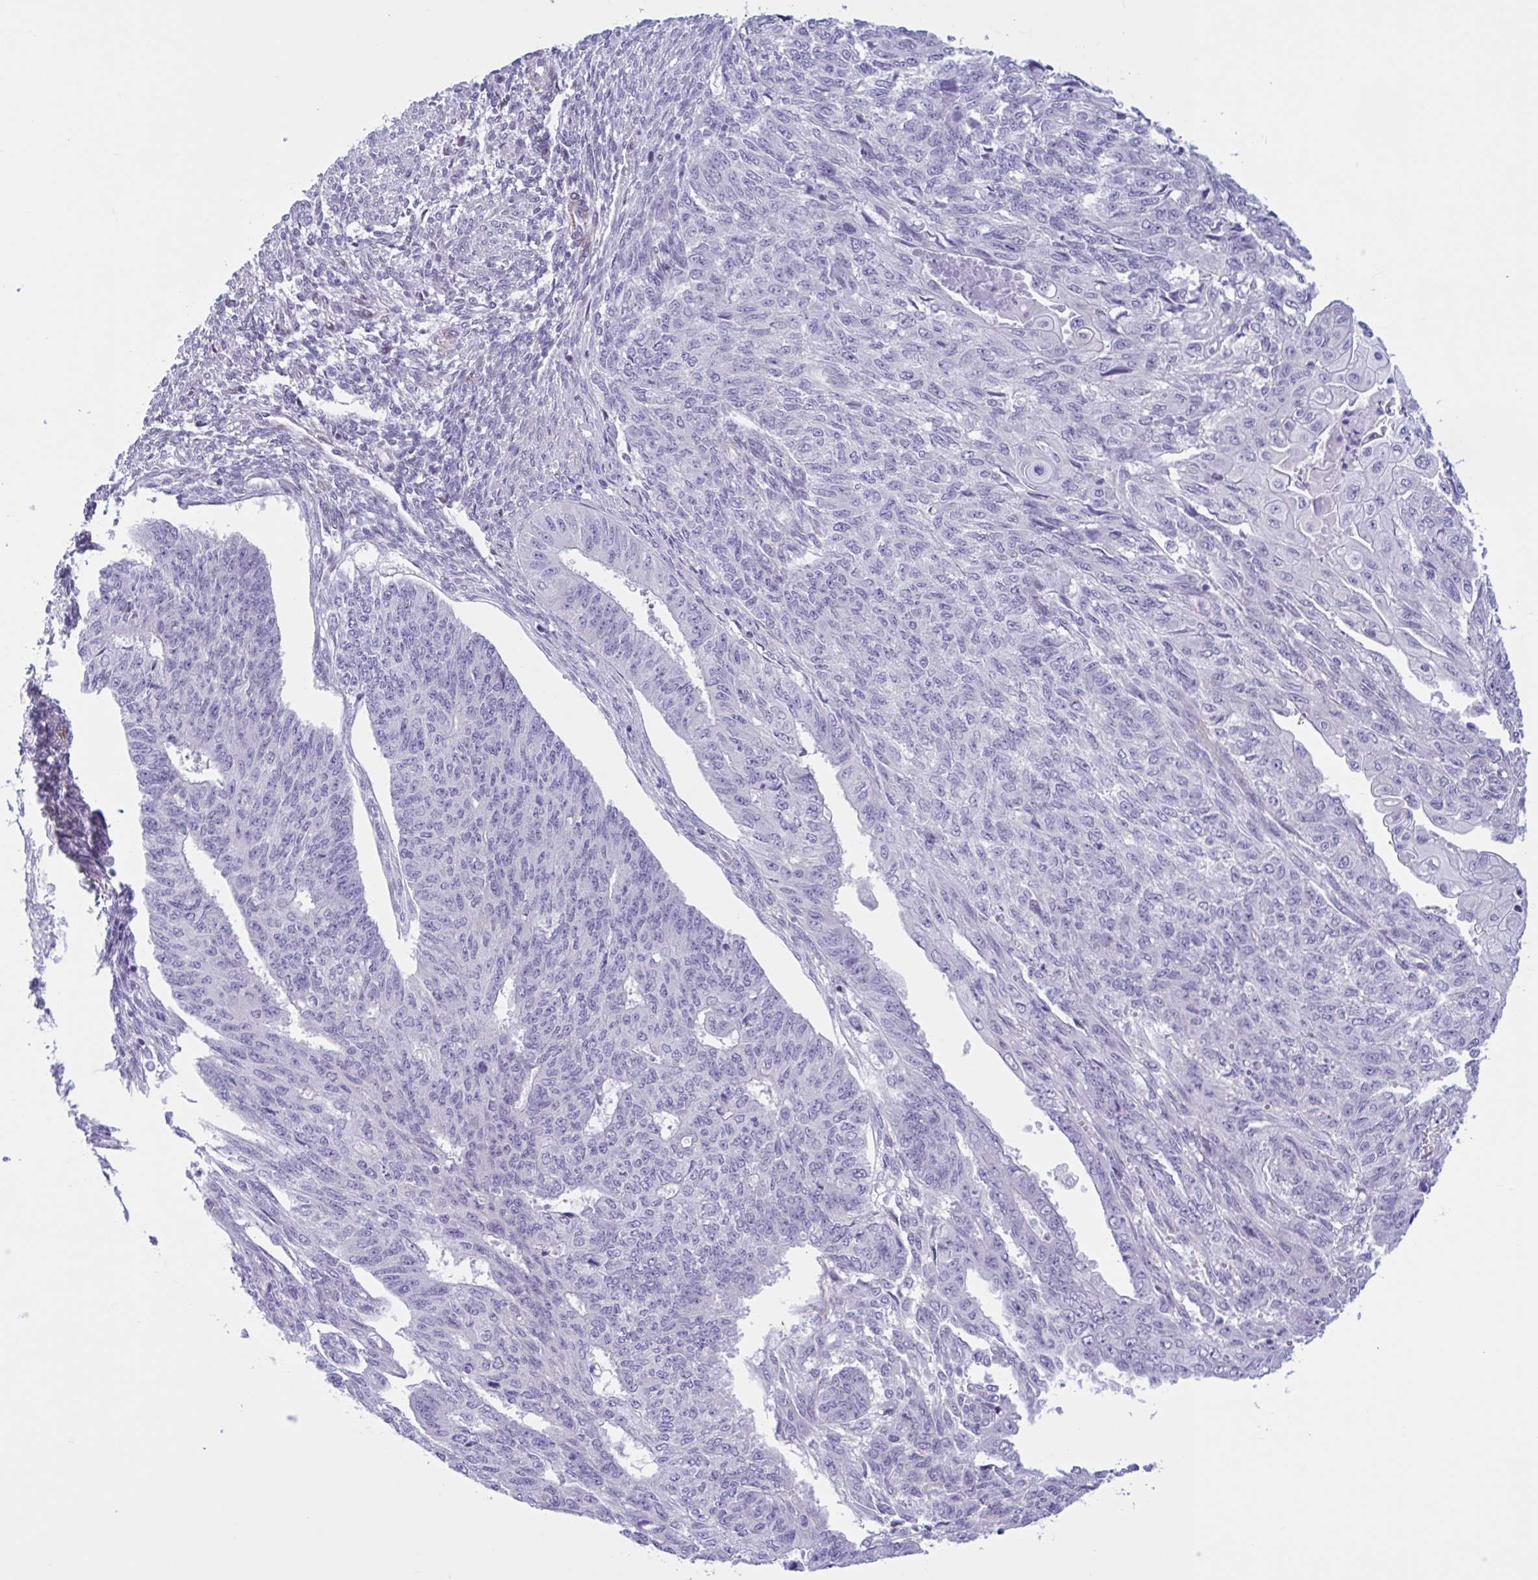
{"staining": {"intensity": "negative", "quantity": "none", "location": "none"}, "tissue": "endometrial cancer", "cell_type": "Tumor cells", "image_type": "cancer", "snomed": [{"axis": "morphology", "description": "Adenocarcinoma, NOS"}, {"axis": "topography", "description": "Endometrium"}], "caption": "This is a photomicrograph of immunohistochemistry staining of adenocarcinoma (endometrial), which shows no positivity in tumor cells. Nuclei are stained in blue.", "gene": "AHCYL2", "patient": {"sex": "female", "age": 32}}